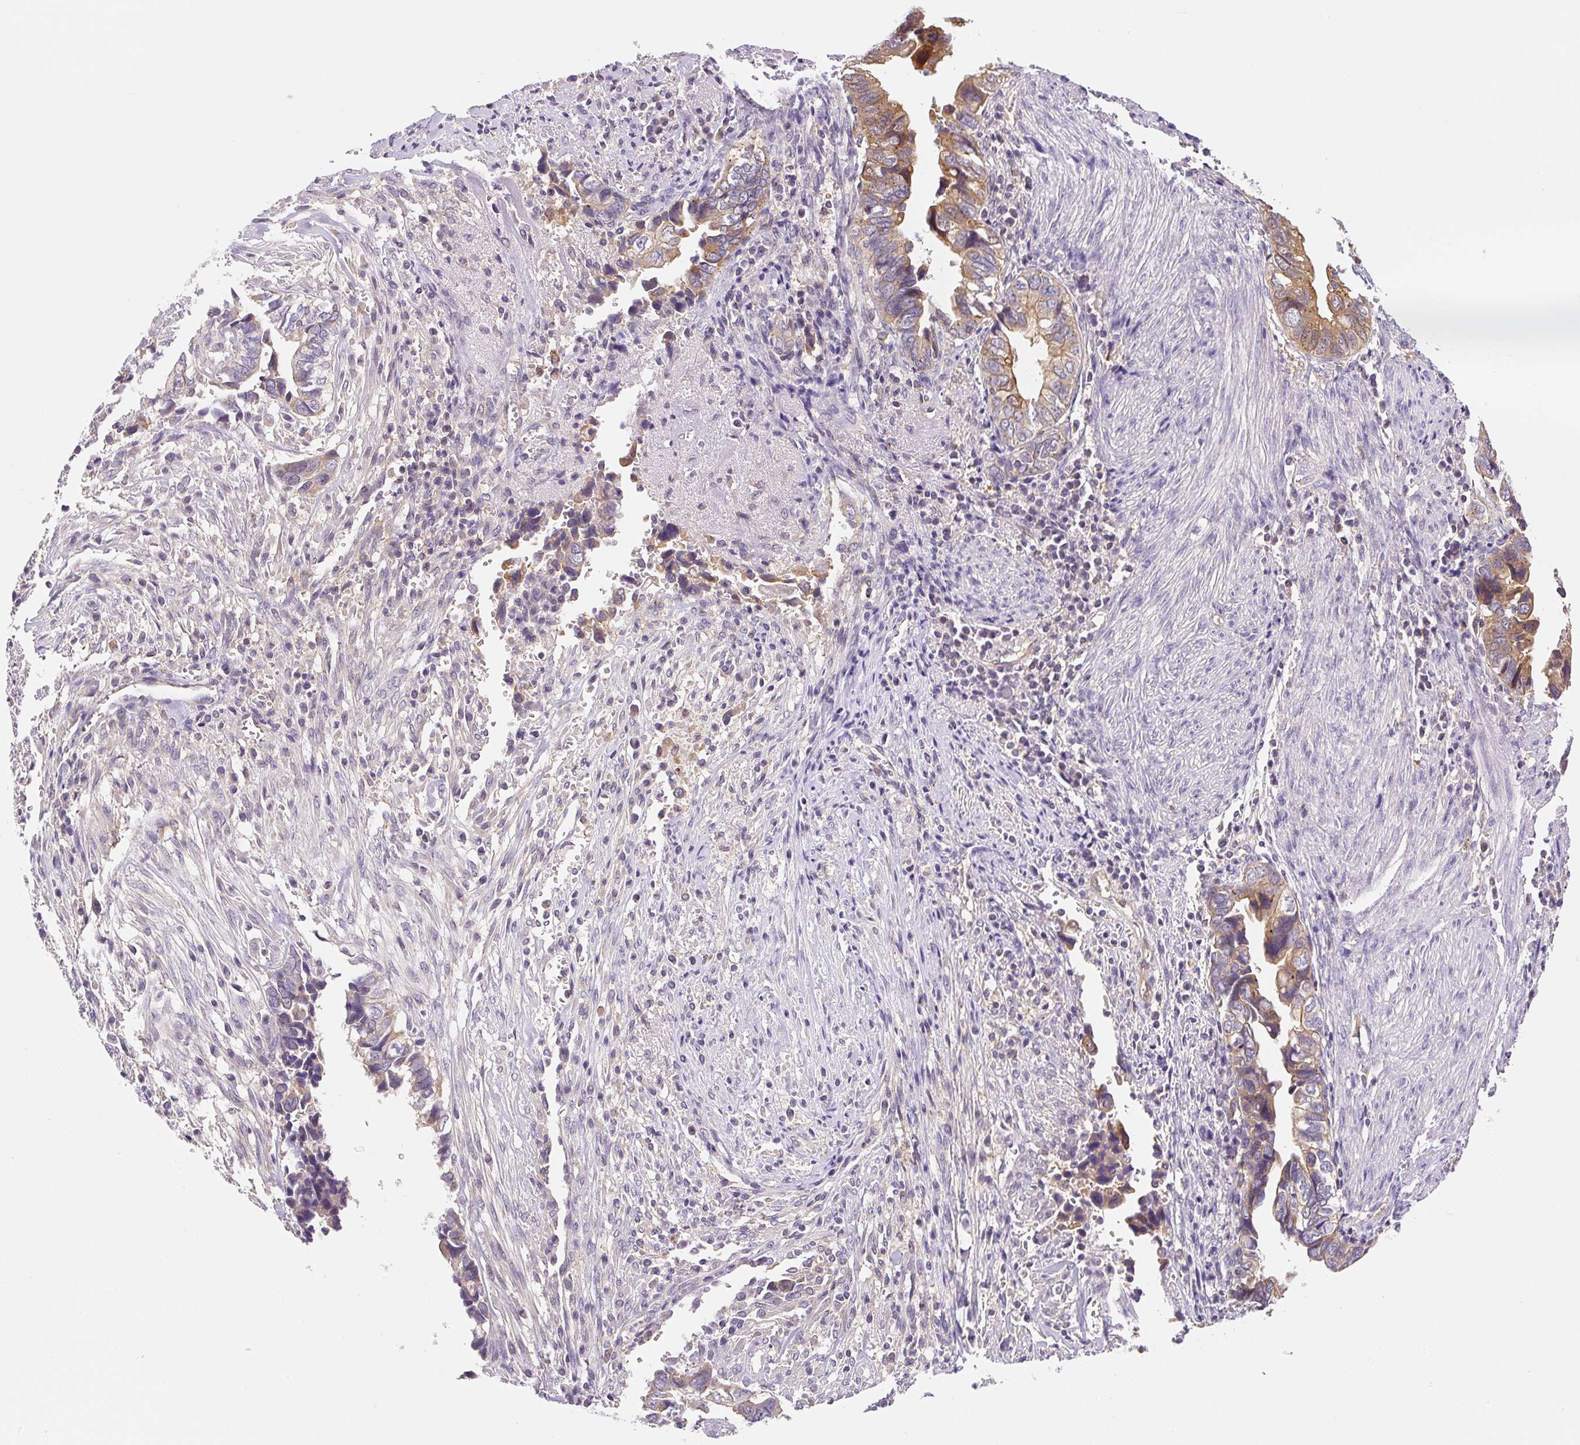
{"staining": {"intensity": "moderate", "quantity": ">75%", "location": "cytoplasmic/membranous"}, "tissue": "liver cancer", "cell_type": "Tumor cells", "image_type": "cancer", "snomed": [{"axis": "morphology", "description": "Cholangiocarcinoma"}, {"axis": "topography", "description": "Liver"}], "caption": "Immunohistochemistry (IHC) photomicrograph of liver cholangiocarcinoma stained for a protein (brown), which exhibits medium levels of moderate cytoplasmic/membranous staining in about >75% of tumor cells.", "gene": "PLA2G4A", "patient": {"sex": "female", "age": 79}}